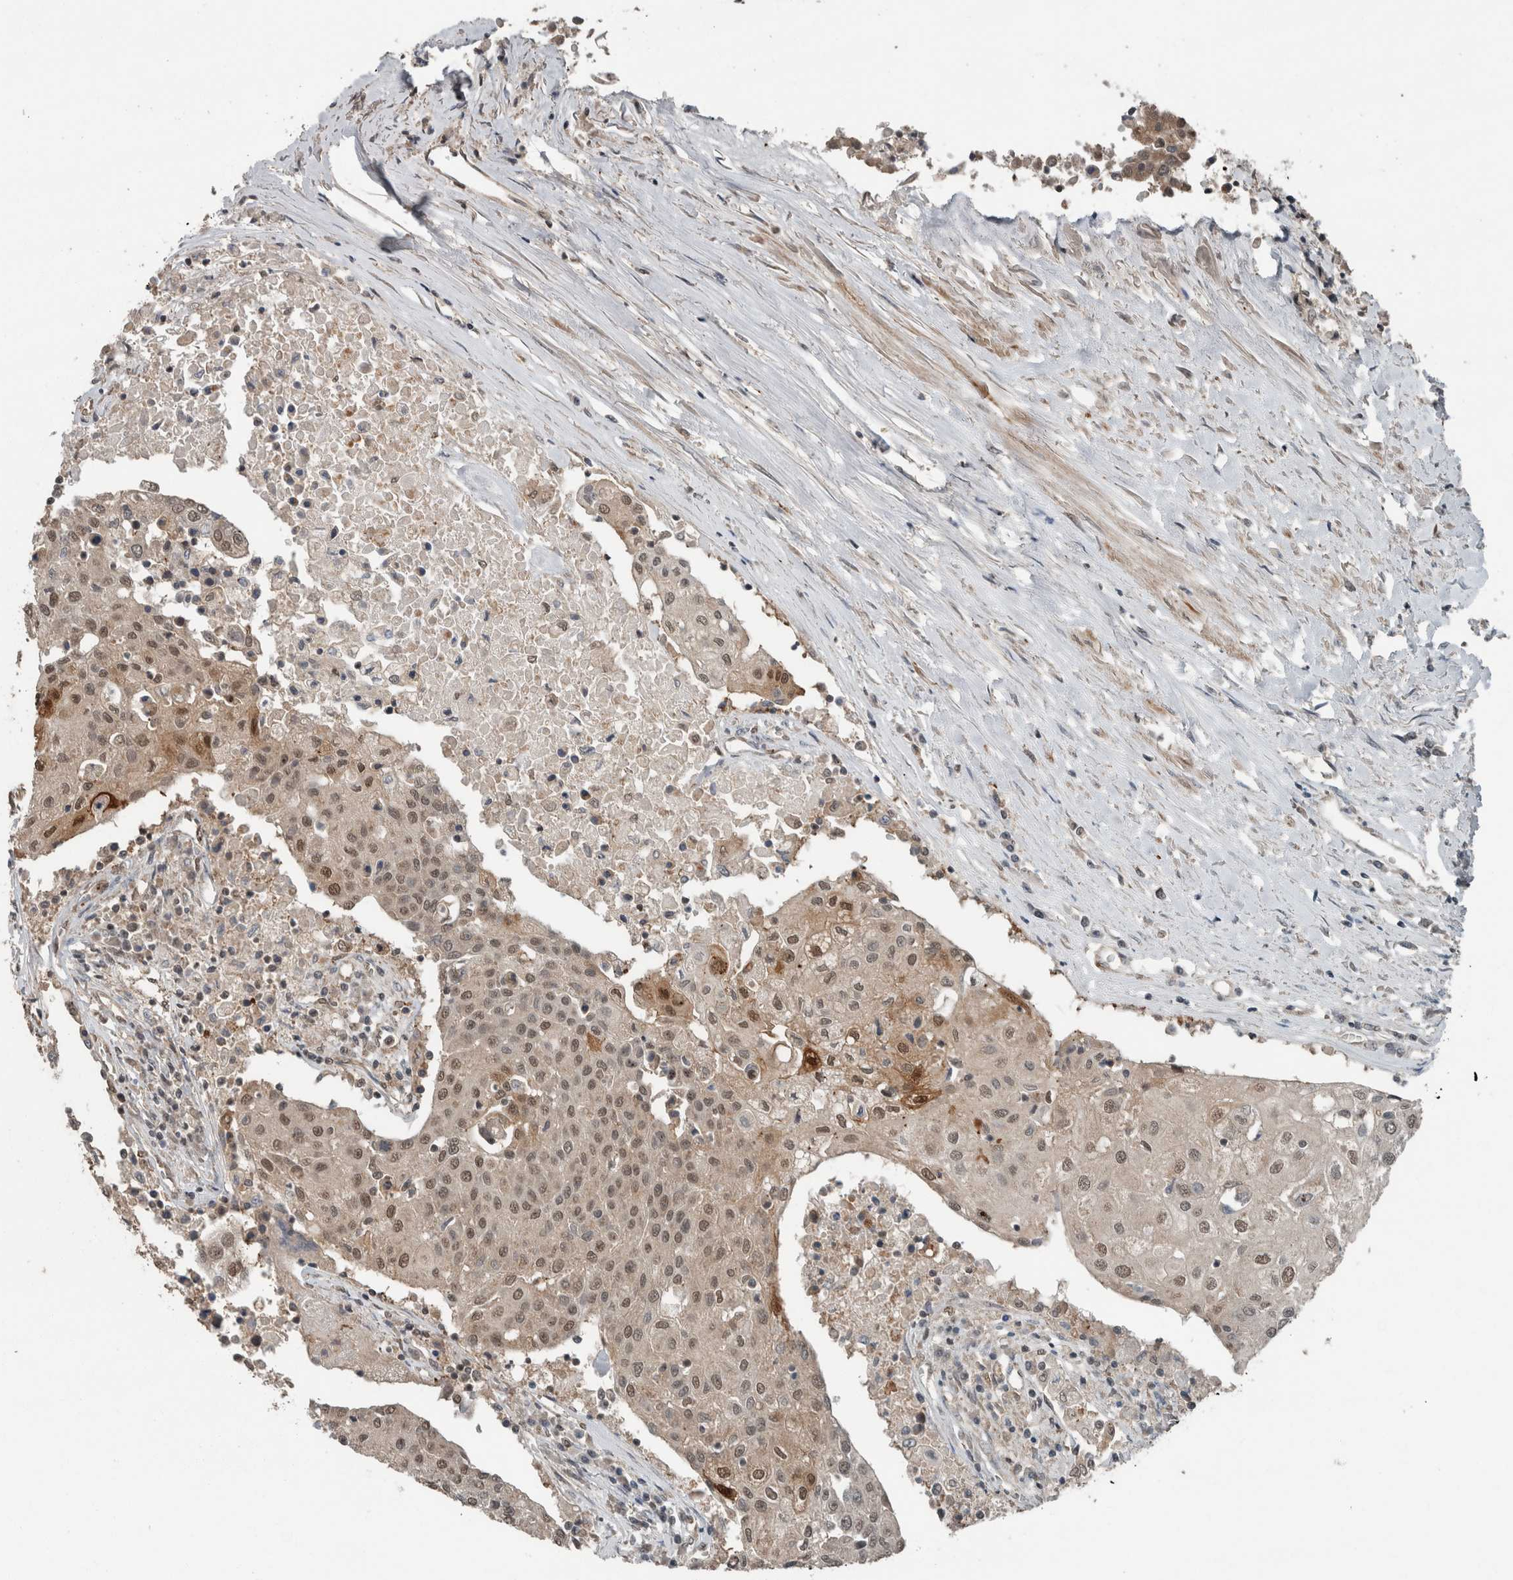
{"staining": {"intensity": "weak", "quantity": ">75%", "location": "nuclear"}, "tissue": "urothelial cancer", "cell_type": "Tumor cells", "image_type": "cancer", "snomed": [{"axis": "morphology", "description": "Urothelial carcinoma, High grade"}, {"axis": "topography", "description": "Urinary bladder"}], "caption": "Immunohistochemistry of human urothelial carcinoma (high-grade) shows low levels of weak nuclear expression in about >75% of tumor cells.", "gene": "MYO1E", "patient": {"sex": "female", "age": 85}}